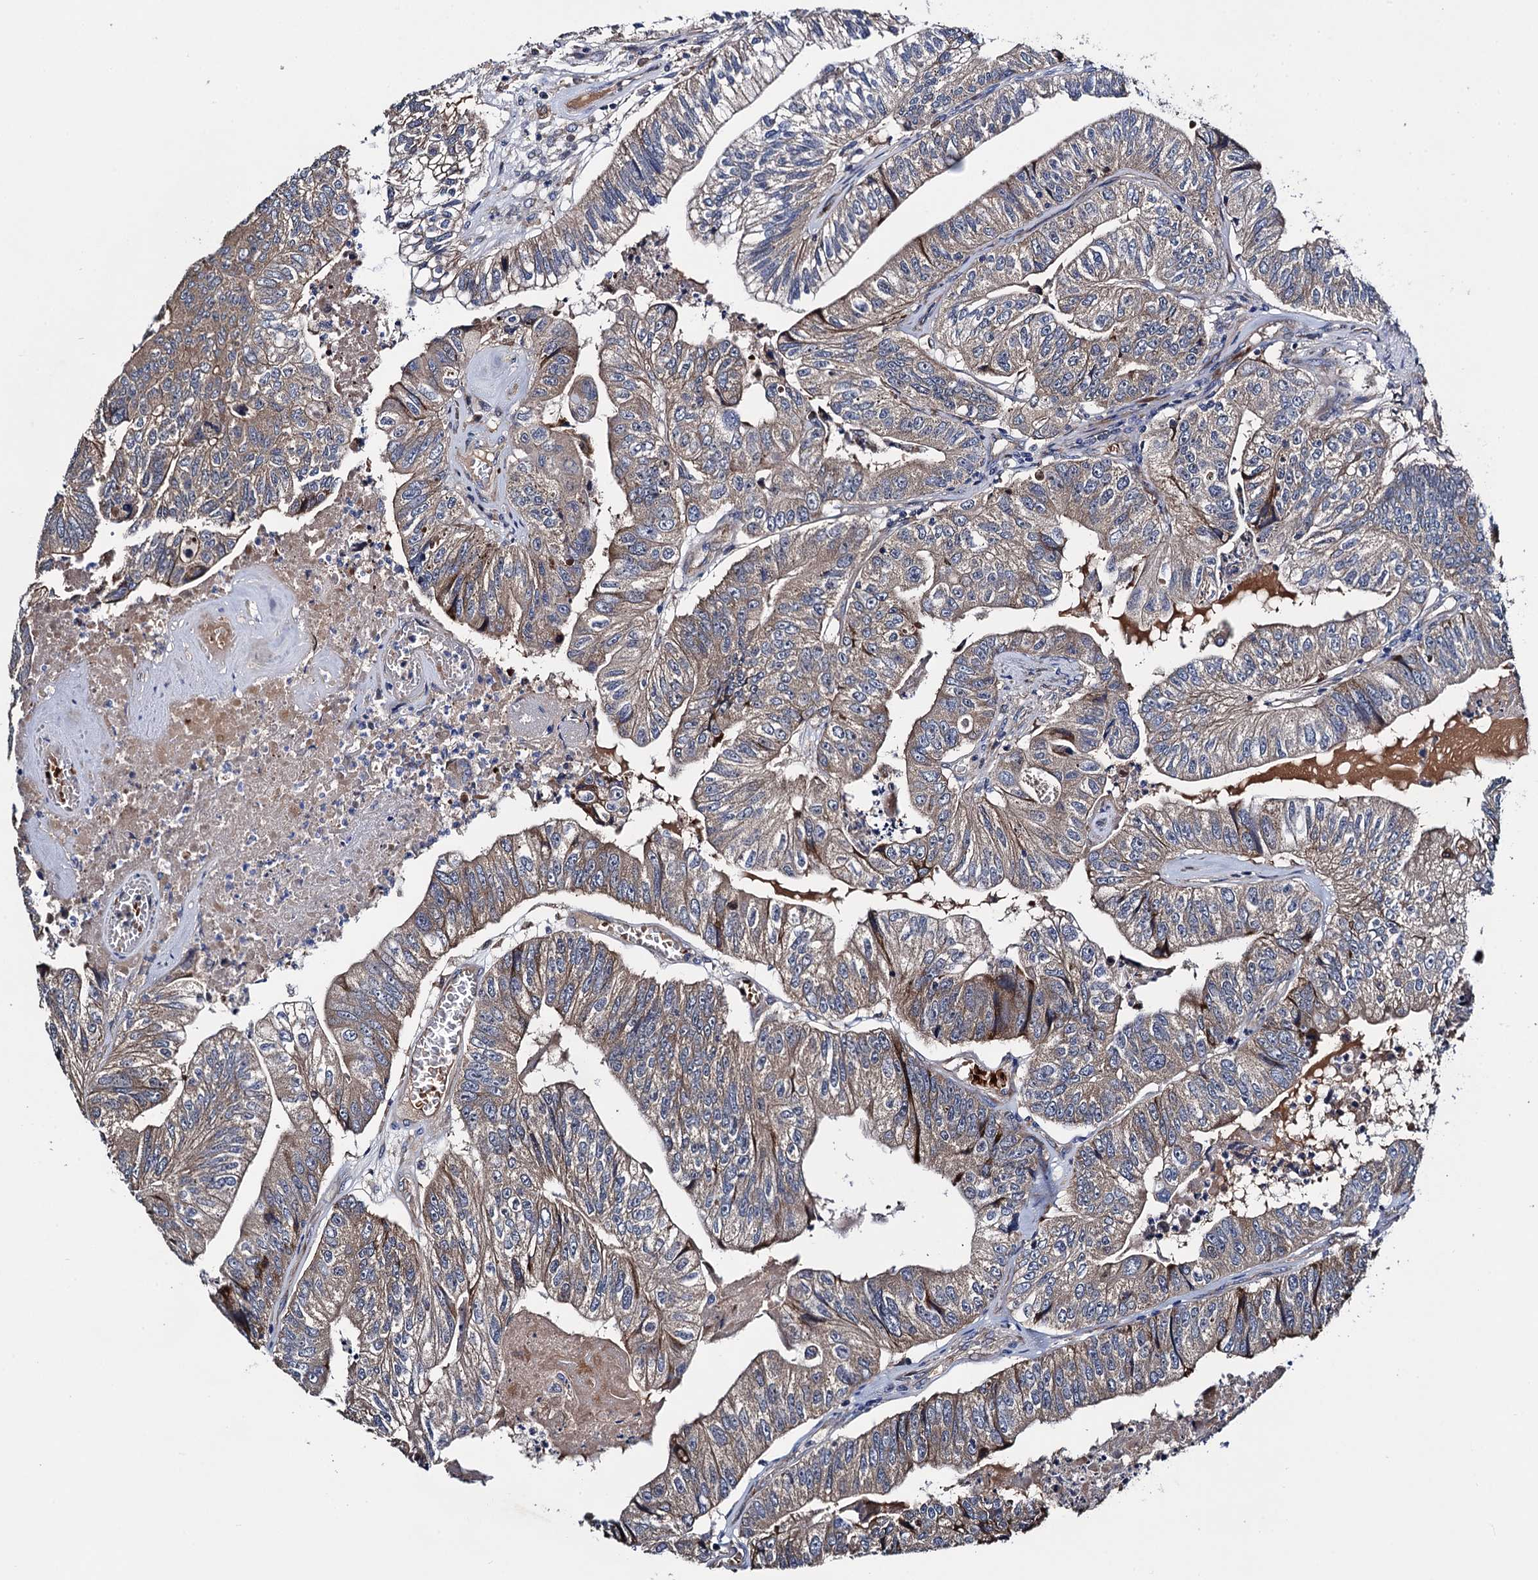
{"staining": {"intensity": "weak", "quantity": "25%-75%", "location": "cytoplasmic/membranous"}, "tissue": "colorectal cancer", "cell_type": "Tumor cells", "image_type": "cancer", "snomed": [{"axis": "morphology", "description": "Adenocarcinoma, NOS"}, {"axis": "topography", "description": "Colon"}], "caption": "The image demonstrates a brown stain indicating the presence of a protein in the cytoplasmic/membranous of tumor cells in adenocarcinoma (colorectal).", "gene": "TRMT112", "patient": {"sex": "female", "age": 67}}